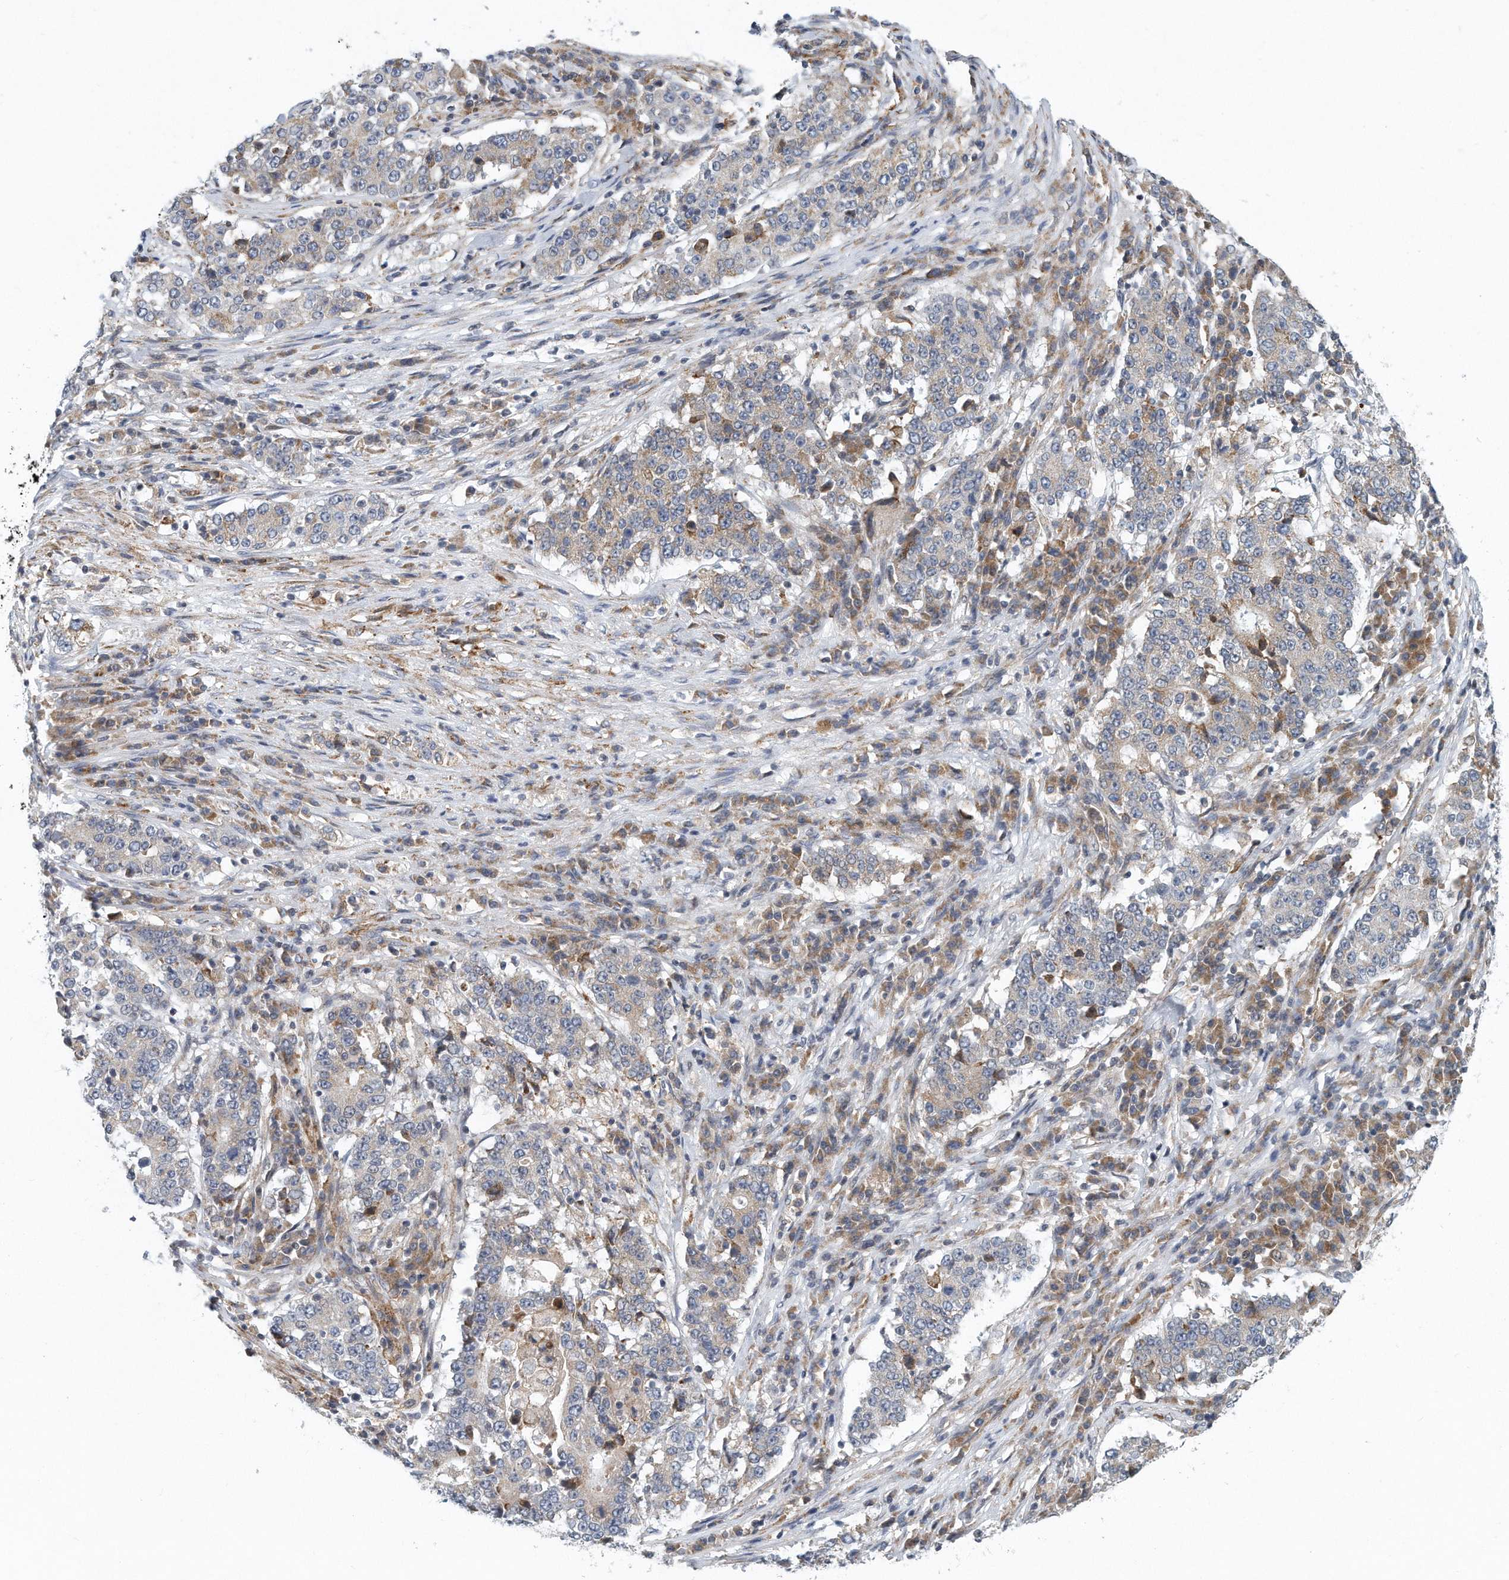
{"staining": {"intensity": "negative", "quantity": "none", "location": "none"}, "tissue": "stomach cancer", "cell_type": "Tumor cells", "image_type": "cancer", "snomed": [{"axis": "morphology", "description": "Adenocarcinoma, NOS"}, {"axis": "topography", "description": "Stomach"}], "caption": "High power microscopy image of an IHC histopathology image of adenocarcinoma (stomach), revealing no significant staining in tumor cells.", "gene": "VLDLR", "patient": {"sex": "male", "age": 59}}